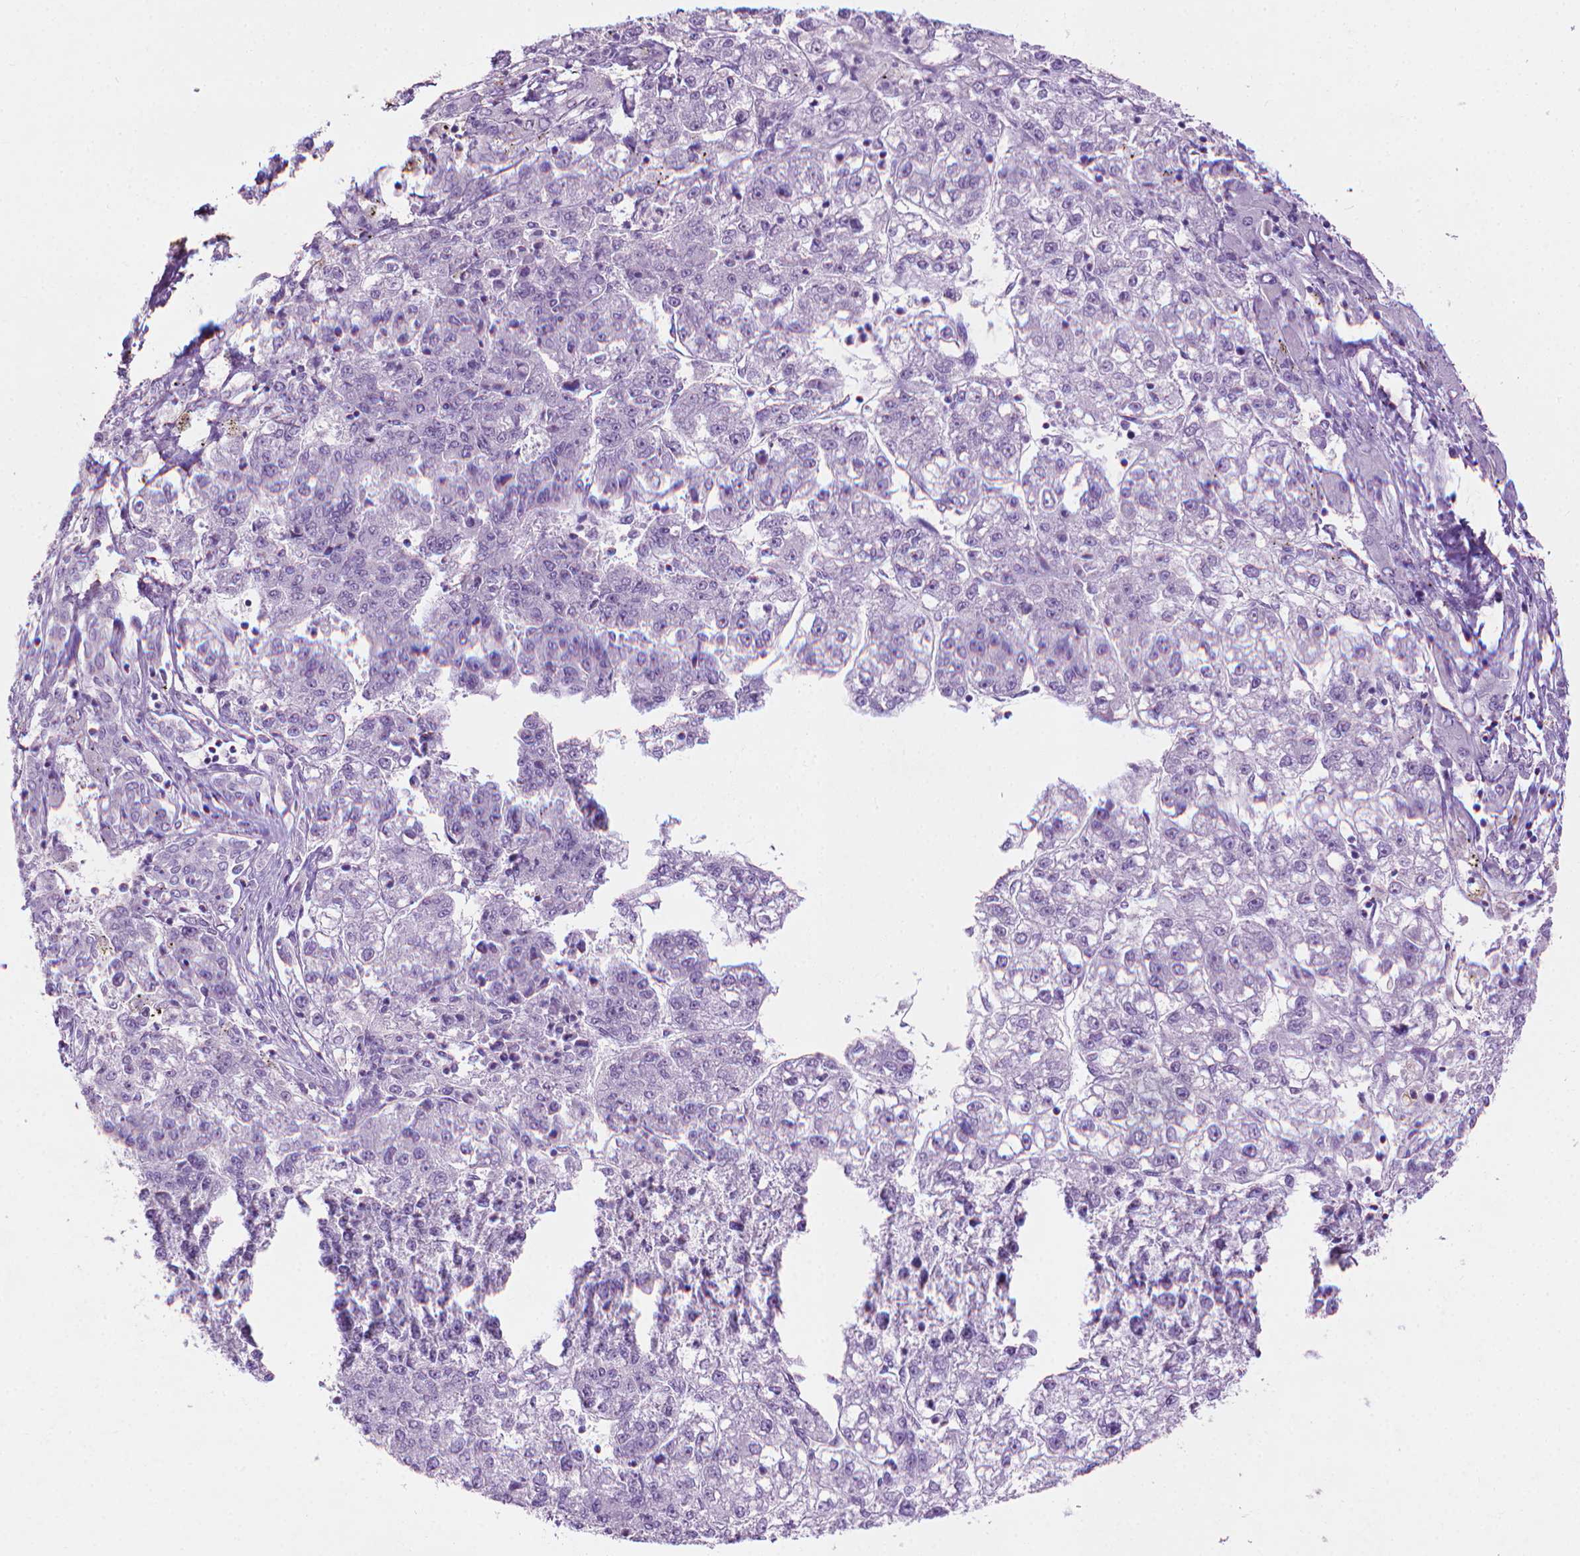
{"staining": {"intensity": "negative", "quantity": "none", "location": "none"}, "tissue": "liver cancer", "cell_type": "Tumor cells", "image_type": "cancer", "snomed": [{"axis": "morphology", "description": "Carcinoma, Hepatocellular, NOS"}, {"axis": "topography", "description": "Liver"}], "caption": "A high-resolution photomicrograph shows IHC staining of liver cancer (hepatocellular carcinoma), which shows no significant staining in tumor cells.", "gene": "KRT73", "patient": {"sex": "male", "age": 56}}